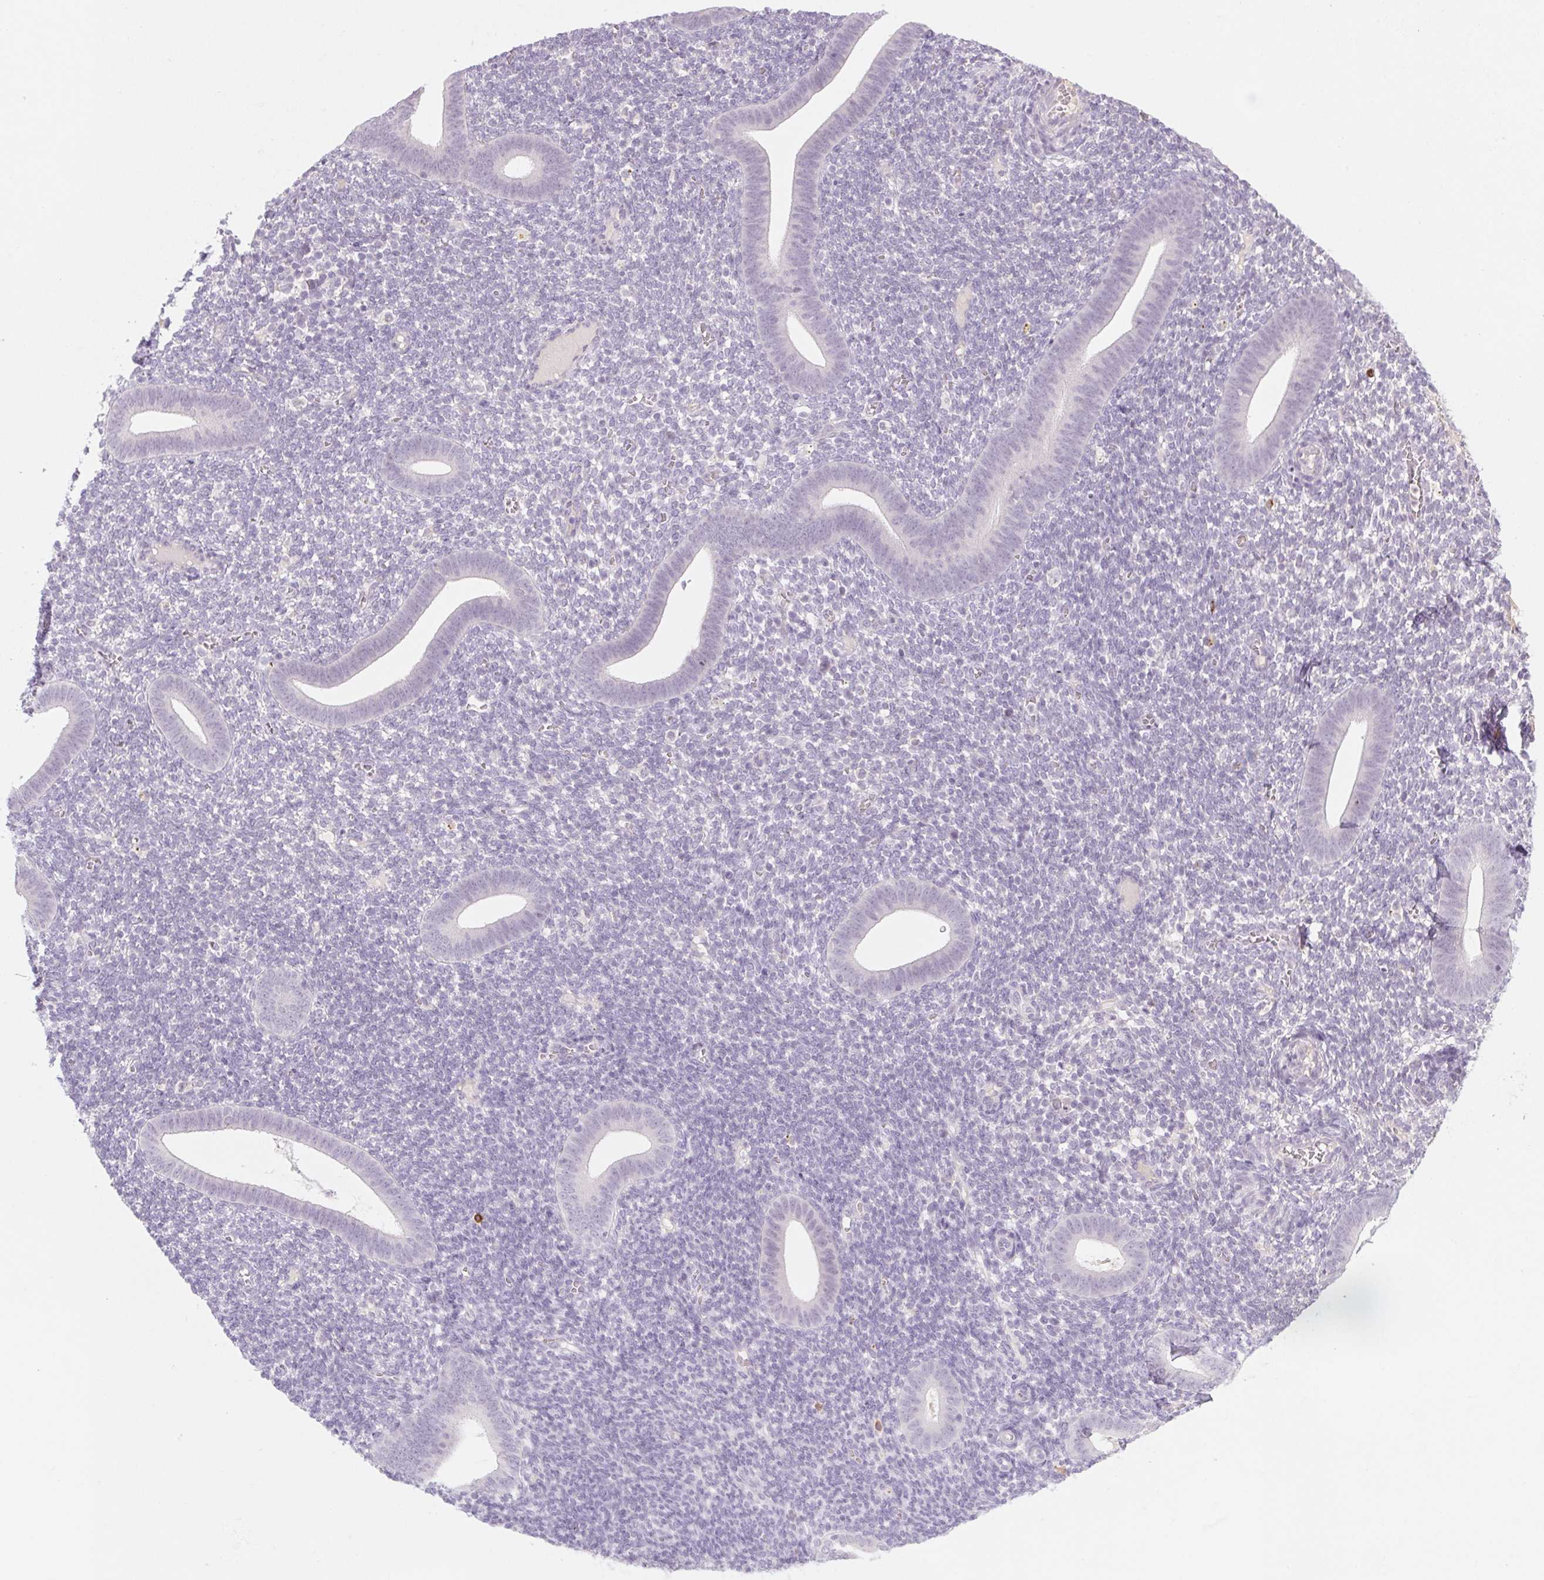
{"staining": {"intensity": "negative", "quantity": "none", "location": "none"}, "tissue": "endometrium", "cell_type": "Cells in endometrial stroma", "image_type": "normal", "snomed": [{"axis": "morphology", "description": "Normal tissue, NOS"}, {"axis": "topography", "description": "Endometrium"}], "caption": "High power microscopy photomicrograph of an immunohistochemistry micrograph of benign endometrium, revealing no significant positivity in cells in endometrial stroma. (Brightfield microscopy of DAB IHC at high magnification).", "gene": "KRT1", "patient": {"sex": "female", "age": 25}}